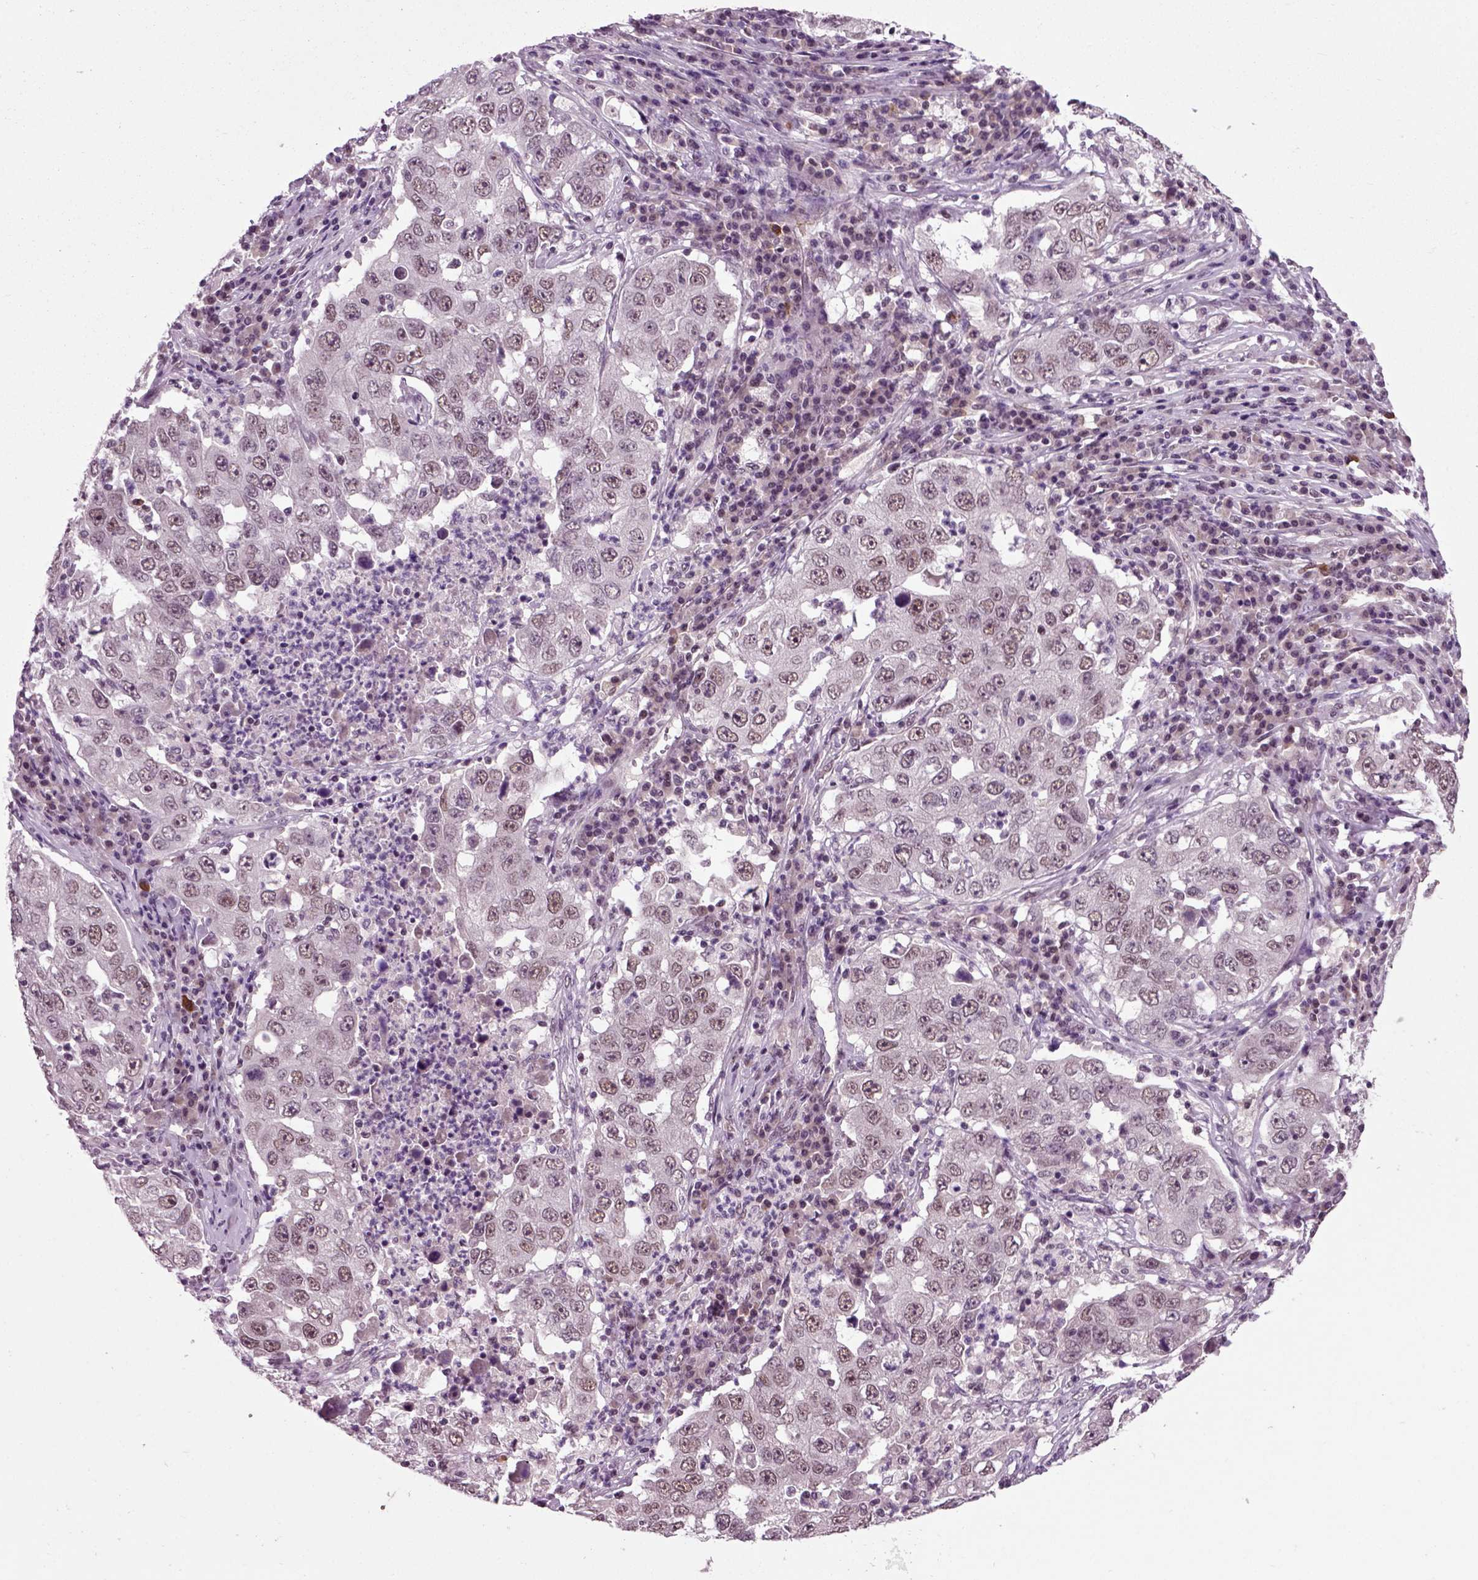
{"staining": {"intensity": "moderate", "quantity": "<25%", "location": "nuclear"}, "tissue": "lung cancer", "cell_type": "Tumor cells", "image_type": "cancer", "snomed": [{"axis": "morphology", "description": "Adenocarcinoma, NOS"}, {"axis": "topography", "description": "Lung"}], "caption": "The image demonstrates immunohistochemical staining of lung adenocarcinoma. There is moderate nuclear expression is identified in approximately <25% of tumor cells.", "gene": "RCOR3", "patient": {"sex": "male", "age": 73}}